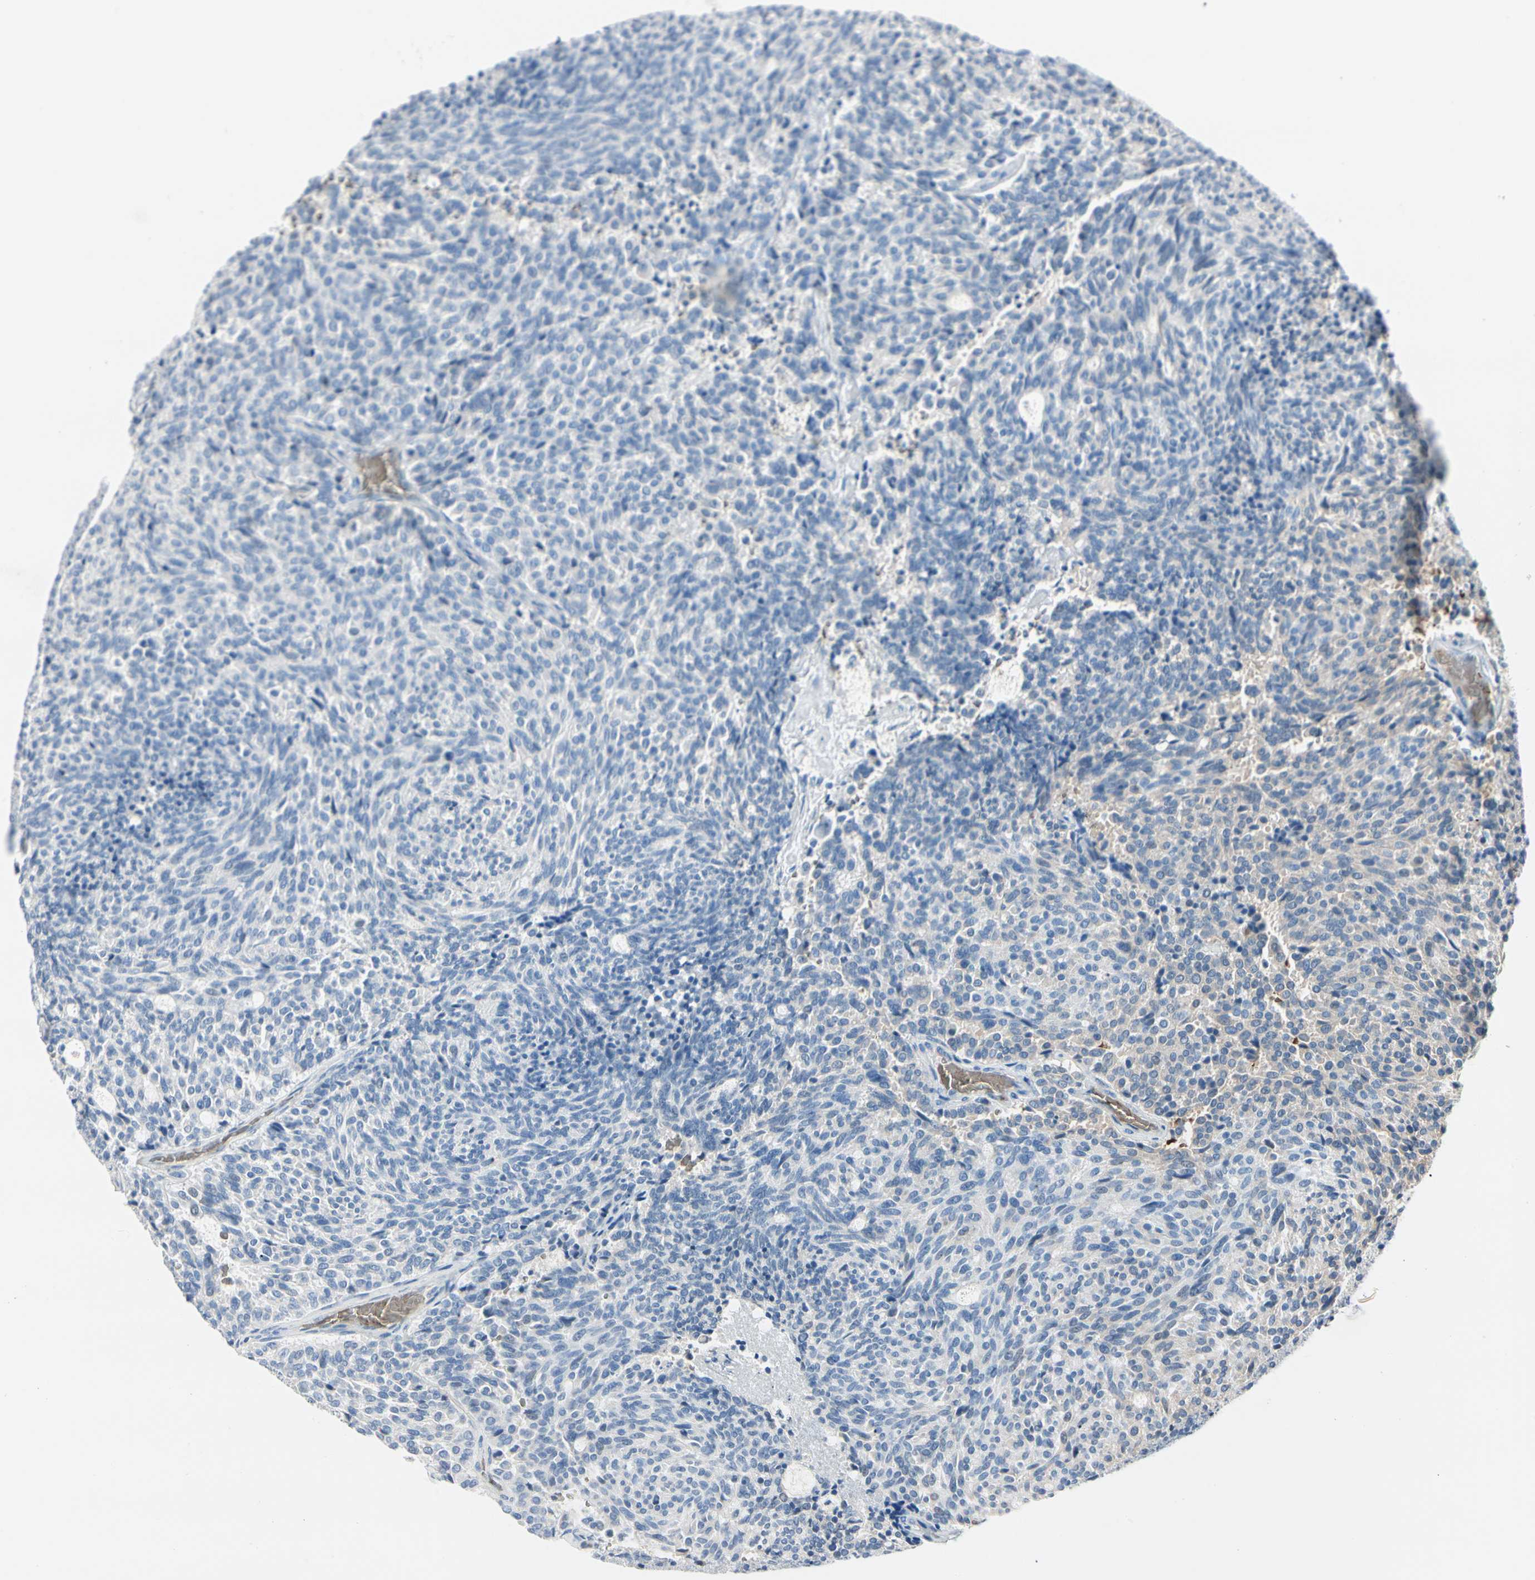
{"staining": {"intensity": "negative", "quantity": "none", "location": "none"}, "tissue": "carcinoid", "cell_type": "Tumor cells", "image_type": "cancer", "snomed": [{"axis": "morphology", "description": "Carcinoid, malignant, NOS"}, {"axis": "topography", "description": "Pancreas"}], "caption": "This is an IHC photomicrograph of carcinoid. There is no positivity in tumor cells.", "gene": "CA1", "patient": {"sex": "female", "age": 54}}